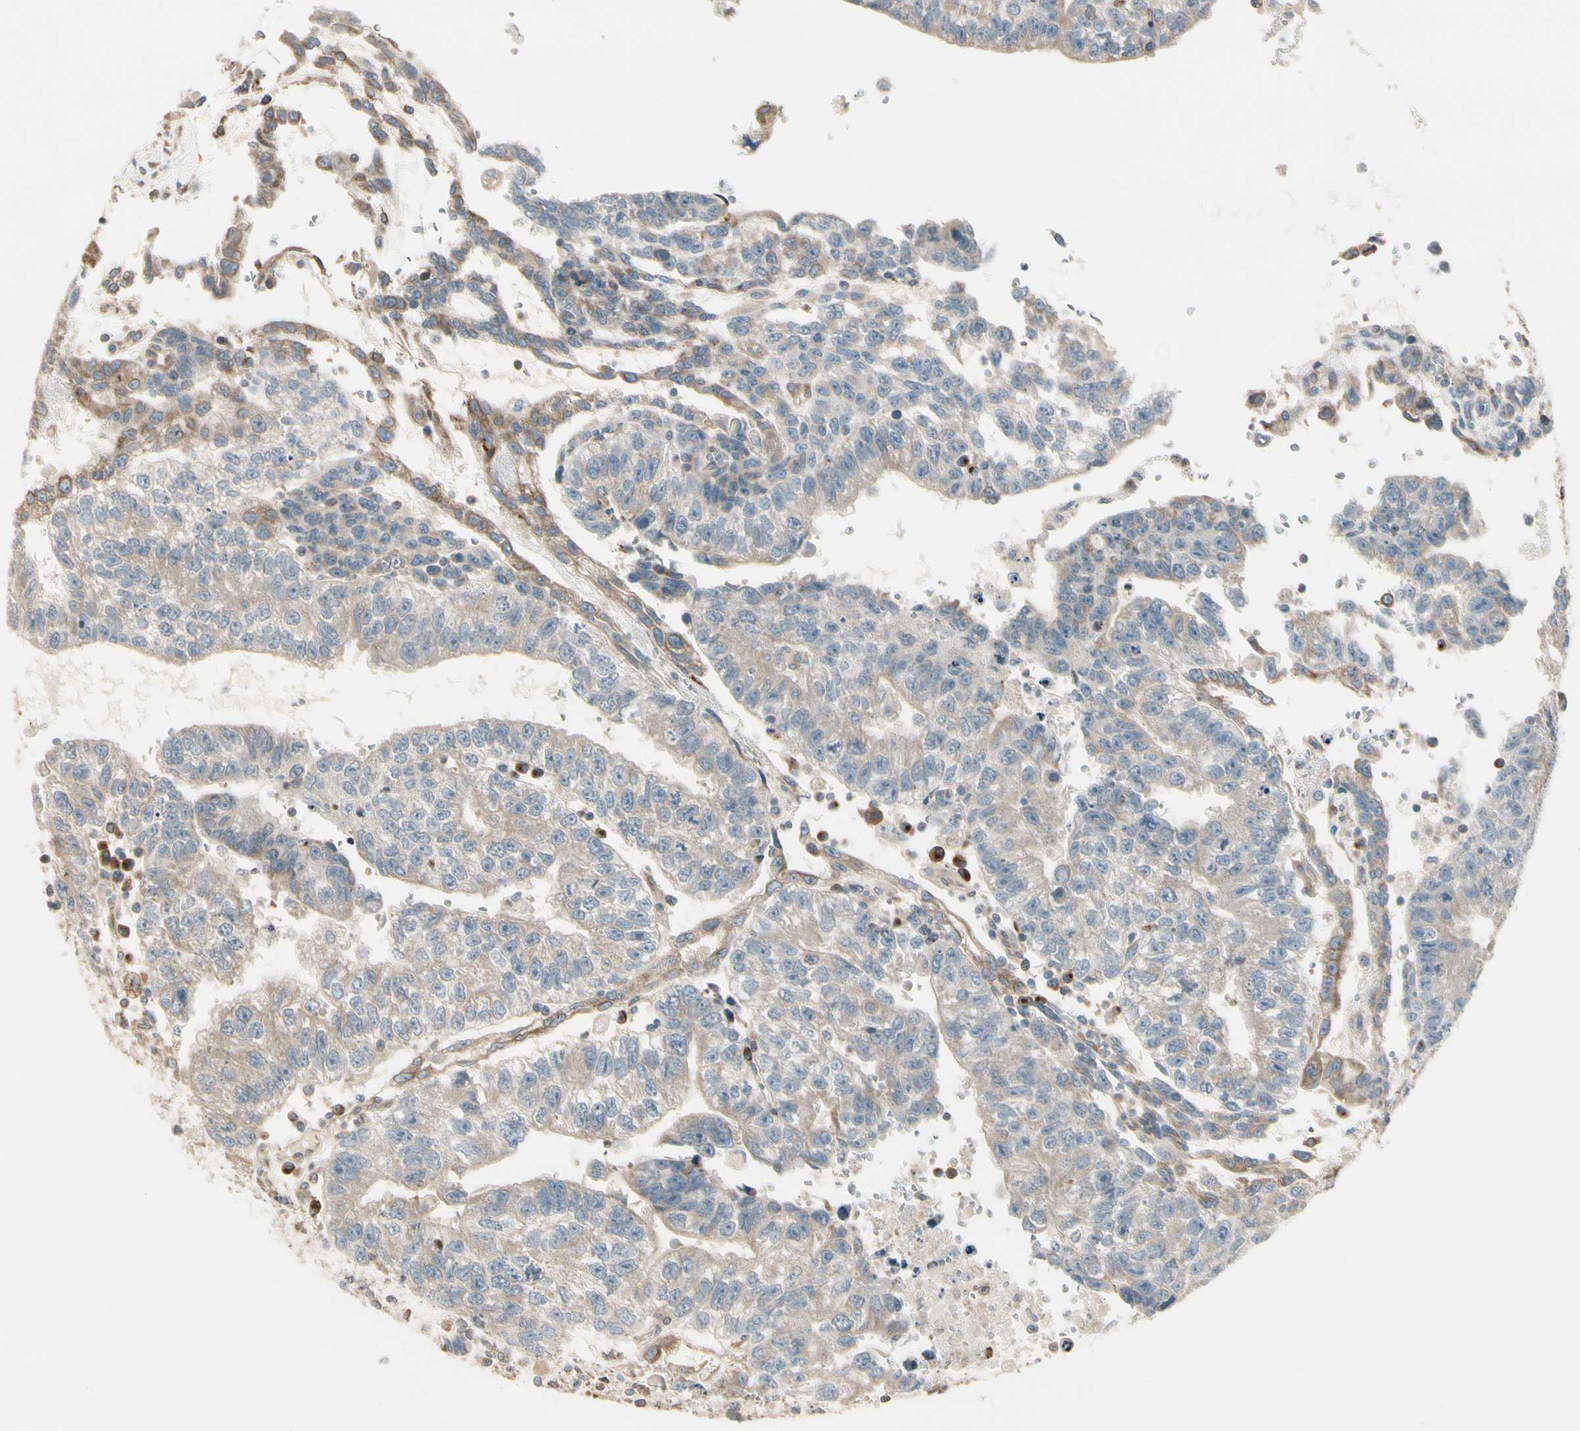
{"staining": {"intensity": "weak", "quantity": ">75%", "location": "cytoplasmic/membranous"}, "tissue": "testis cancer", "cell_type": "Tumor cells", "image_type": "cancer", "snomed": [{"axis": "morphology", "description": "Seminoma, NOS"}, {"axis": "morphology", "description": "Carcinoma, Embryonal, NOS"}, {"axis": "topography", "description": "Testis"}], "caption": "Immunohistochemistry staining of testis cancer (seminoma), which displays low levels of weak cytoplasmic/membranous positivity in about >75% of tumor cells indicating weak cytoplasmic/membranous protein positivity. The staining was performed using DAB (3,3'-diaminobenzidine) (brown) for protein detection and nuclei were counterstained in hematoxylin (blue).", "gene": "NUCB2", "patient": {"sex": "male", "age": 52}}